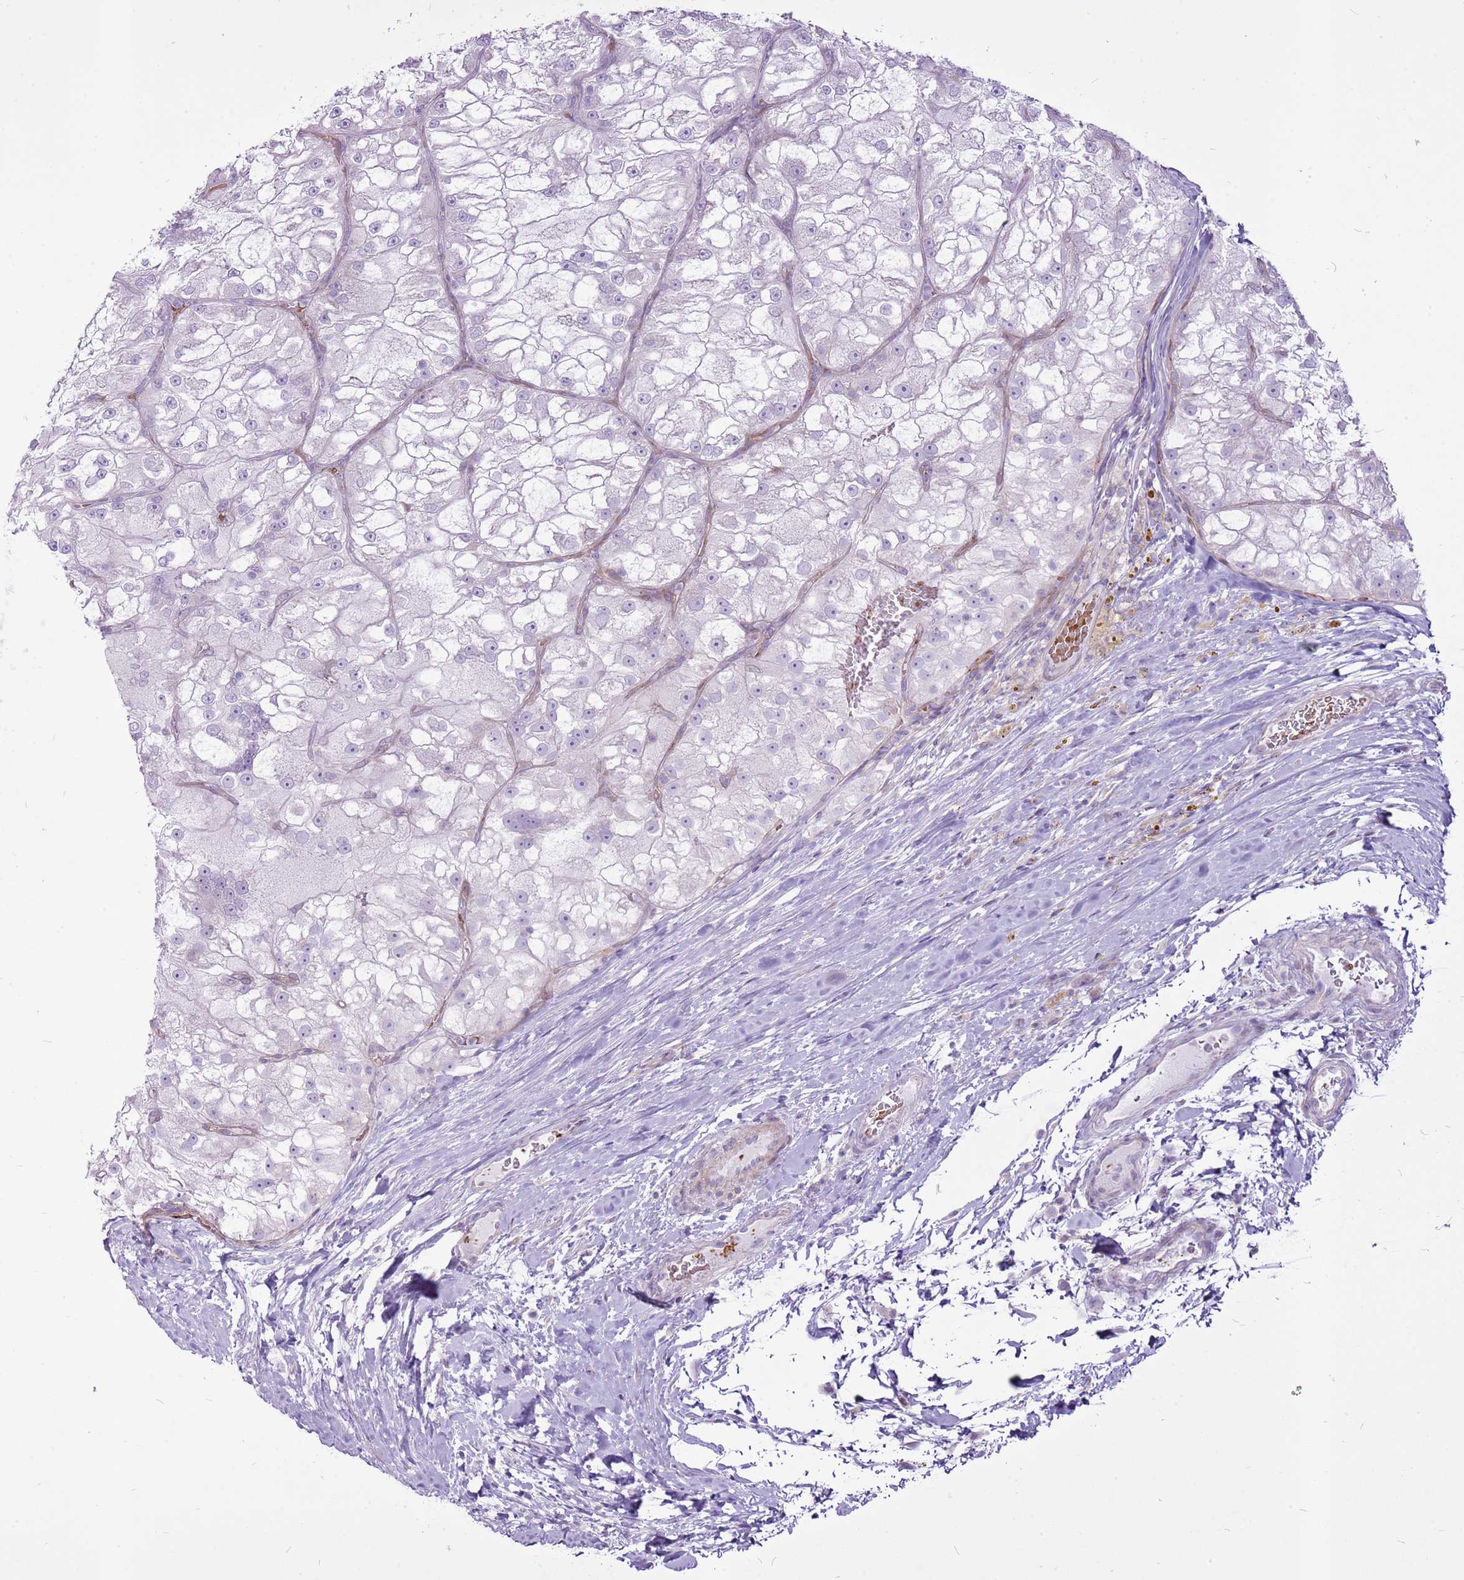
{"staining": {"intensity": "negative", "quantity": "none", "location": "none"}, "tissue": "renal cancer", "cell_type": "Tumor cells", "image_type": "cancer", "snomed": [{"axis": "morphology", "description": "Adenocarcinoma, NOS"}, {"axis": "topography", "description": "Kidney"}], "caption": "IHC histopathology image of renal cancer (adenocarcinoma) stained for a protein (brown), which shows no staining in tumor cells.", "gene": "CHAC2", "patient": {"sex": "female", "age": 72}}